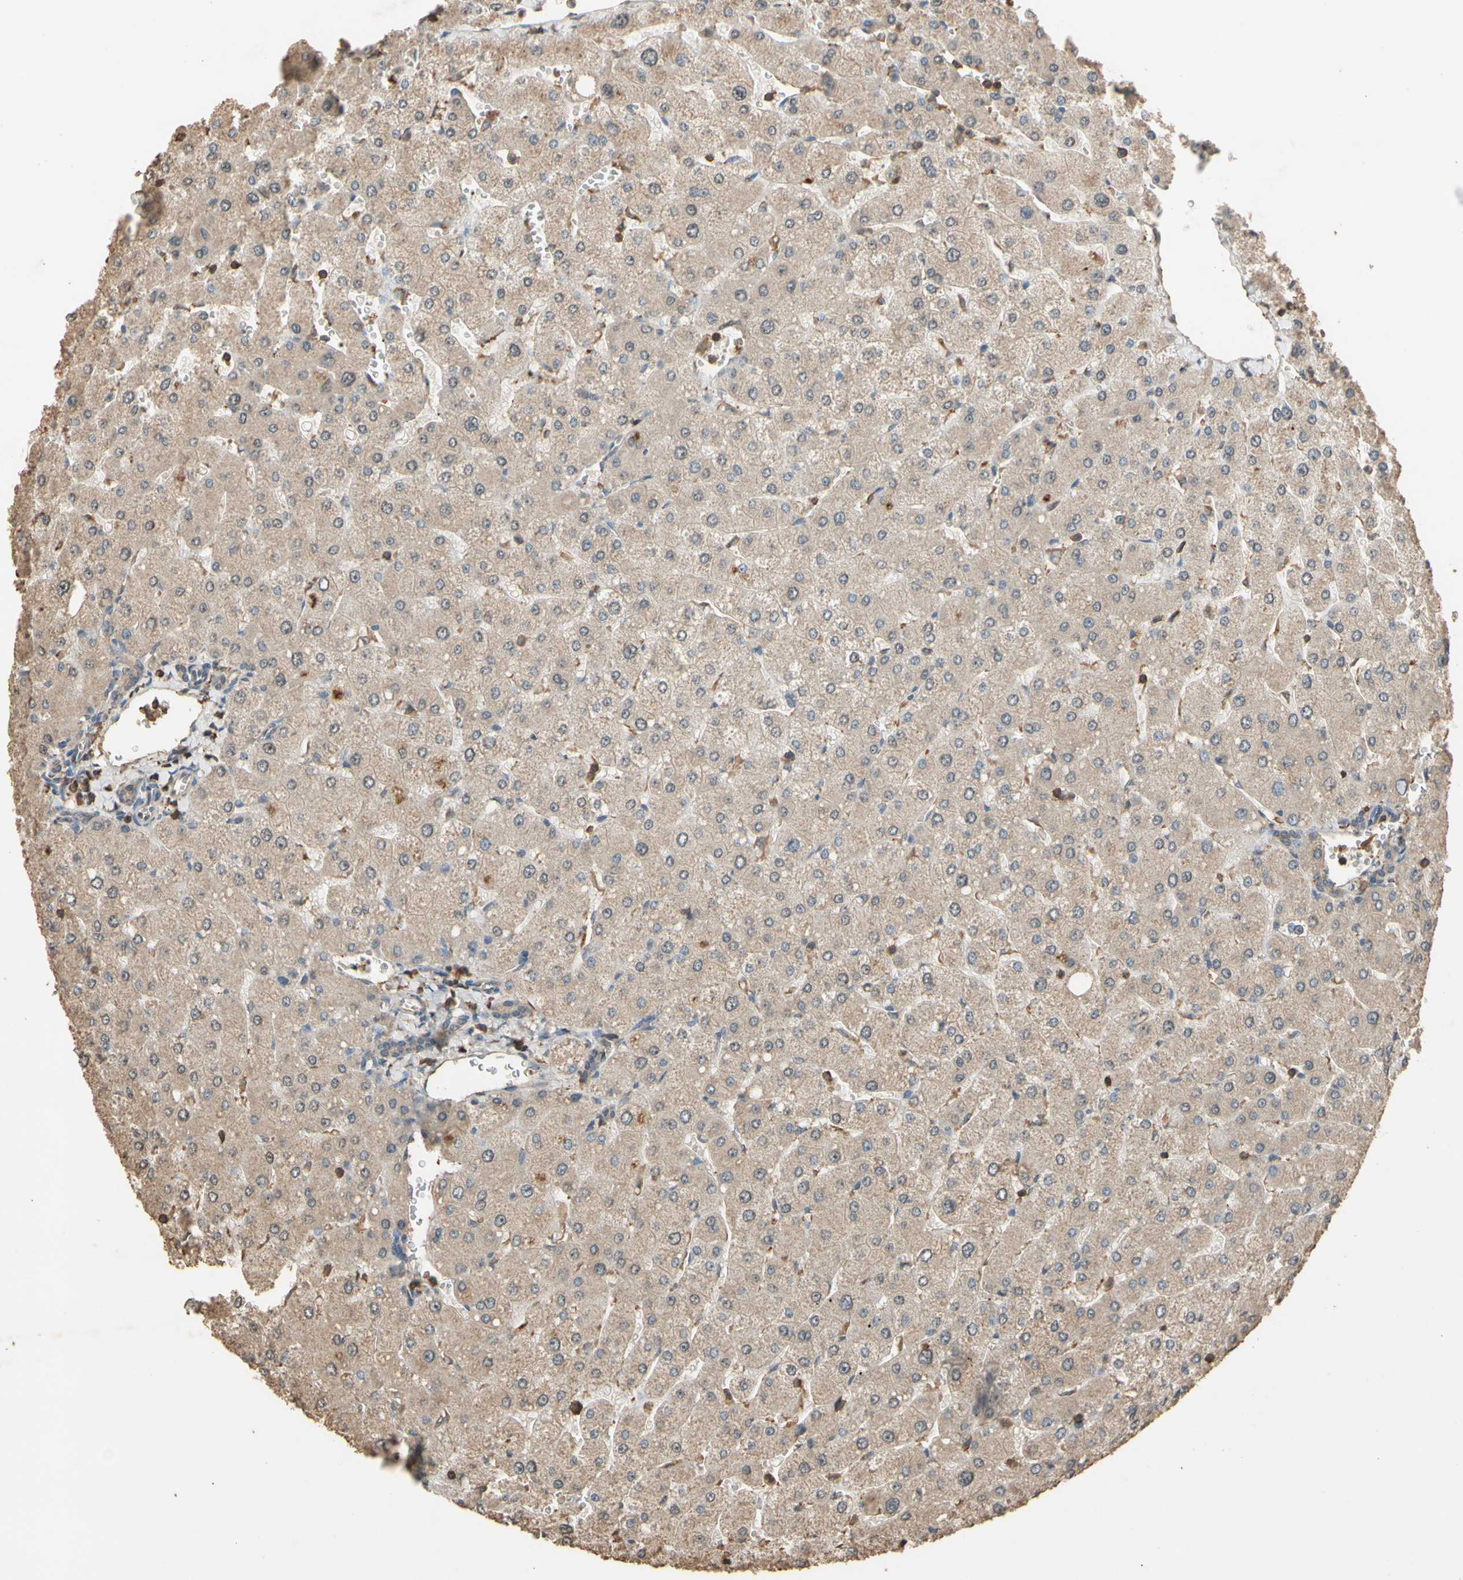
{"staining": {"intensity": "weak", "quantity": ">75%", "location": "cytoplasmic/membranous"}, "tissue": "liver", "cell_type": "Cholangiocytes", "image_type": "normal", "snomed": [{"axis": "morphology", "description": "Normal tissue, NOS"}, {"axis": "topography", "description": "Liver"}], "caption": "The micrograph displays immunohistochemical staining of unremarkable liver. There is weak cytoplasmic/membranous staining is seen in approximately >75% of cholangiocytes.", "gene": "TNFSF13B", "patient": {"sex": "male", "age": 55}}